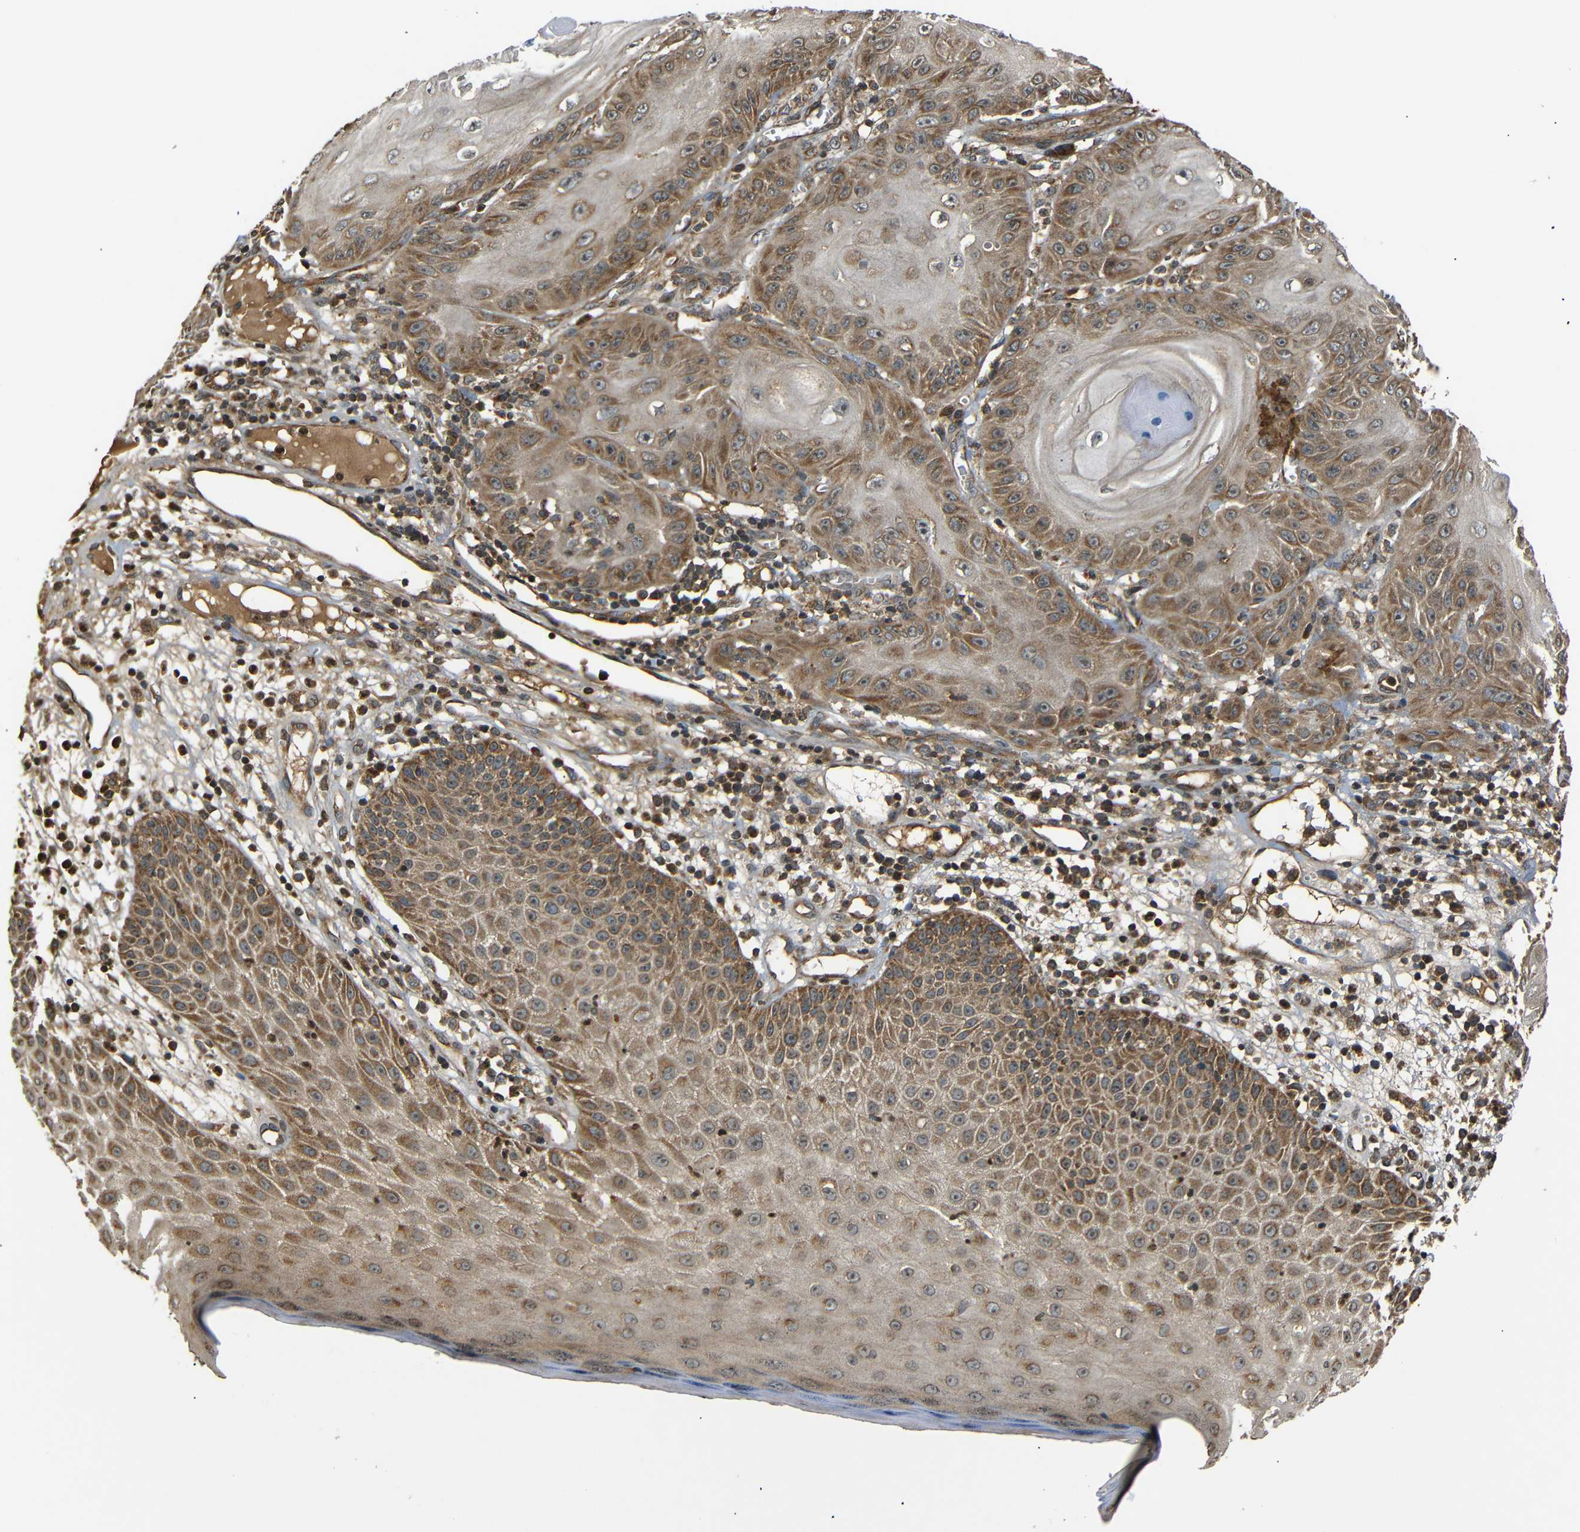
{"staining": {"intensity": "moderate", "quantity": ">75%", "location": "cytoplasmic/membranous"}, "tissue": "skin cancer", "cell_type": "Tumor cells", "image_type": "cancer", "snomed": [{"axis": "morphology", "description": "Squamous cell carcinoma, NOS"}, {"axis": "topography", "description": "Skin"}], "caption": "Protein staining by immunohistochemistry (IHC) exhibits moderate cytoplasmic/membranous positivity in approximately >75% of tumor cells in squamous cell carcinoma (skin). The staining was performed using DAB, with brown indicating positive protein expression. Nuclei are stained blue with hematoxylin.", "gene": "TANK", "patient": {"sex": "female", "age": 78}}